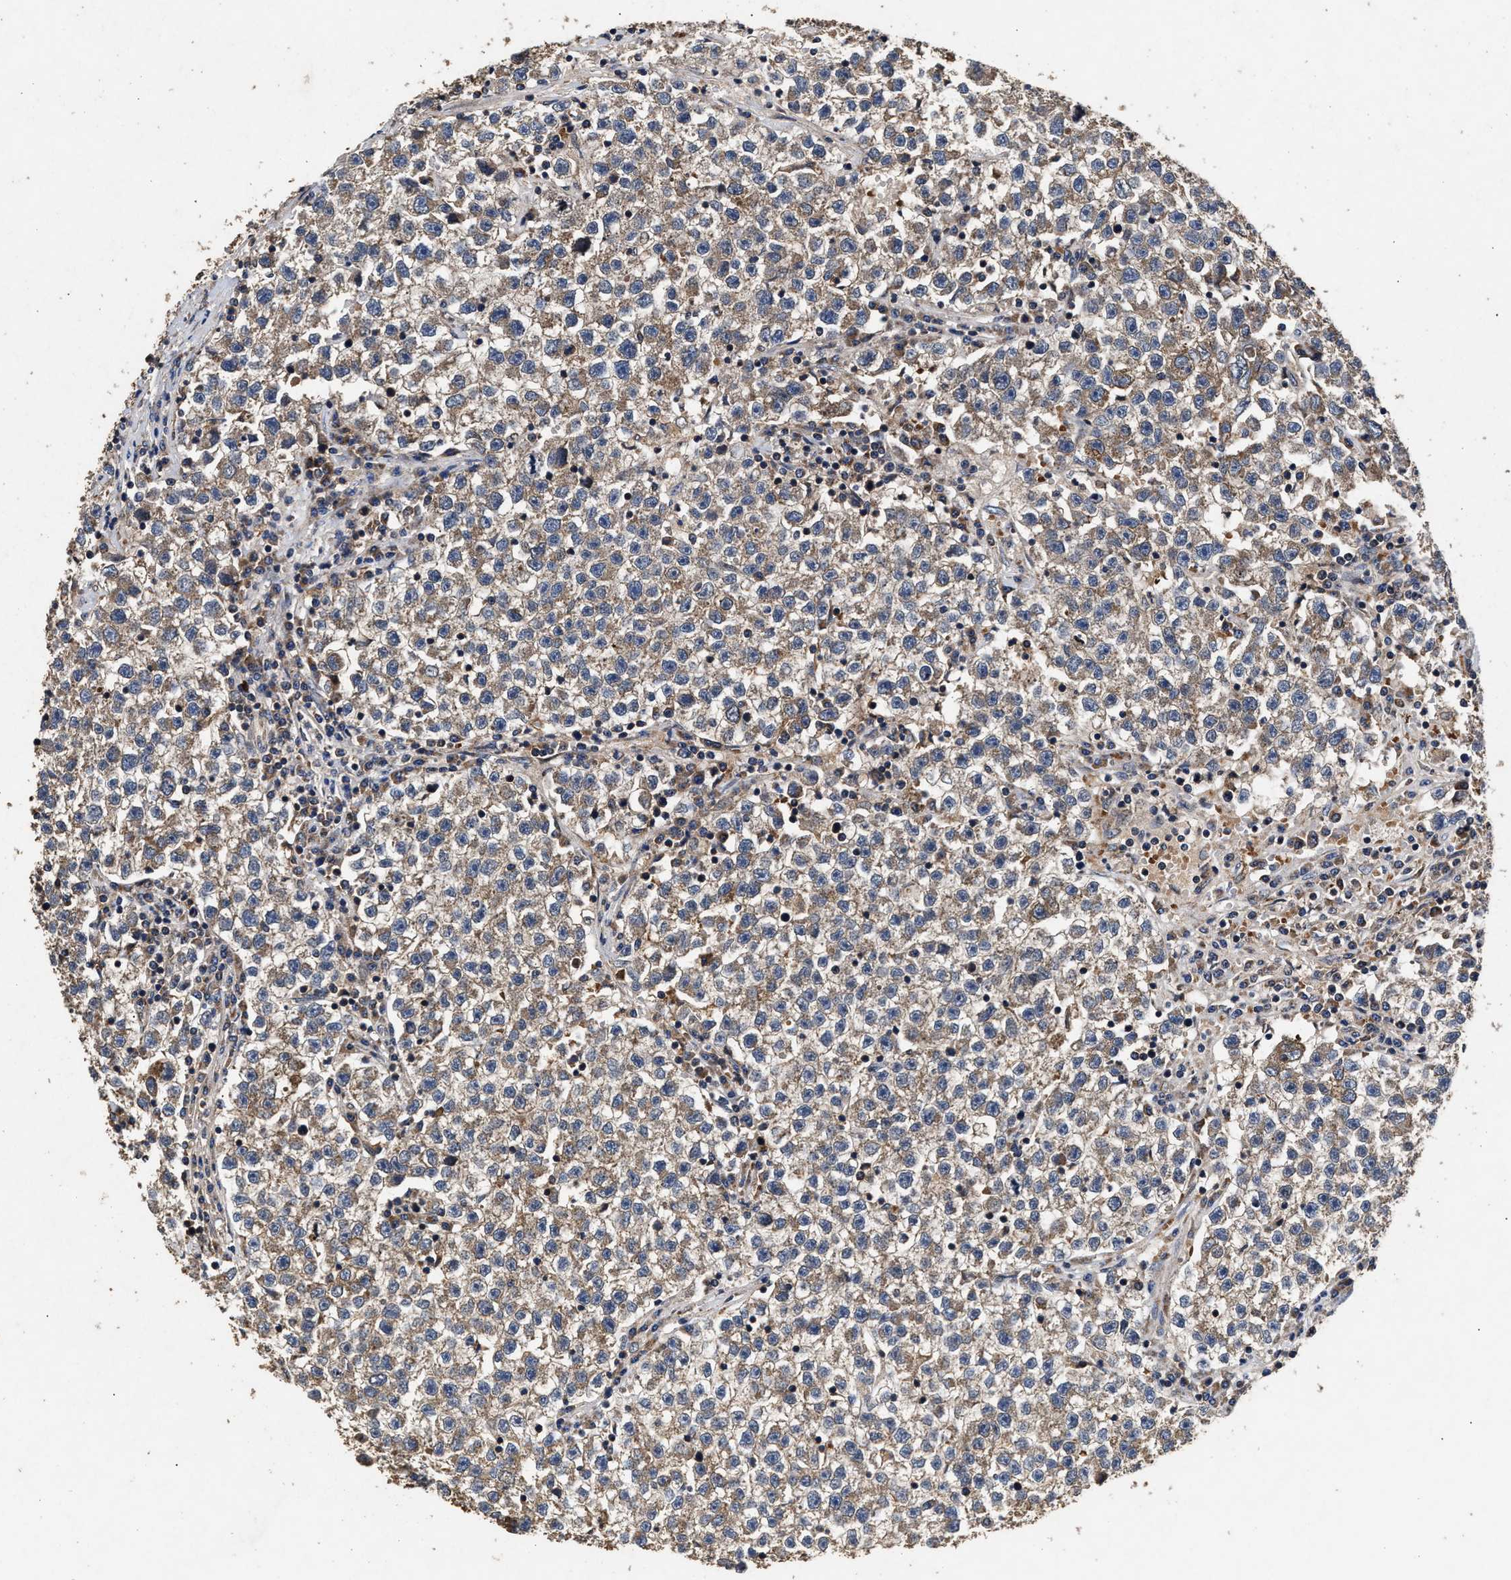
{"staining": {"intensity": "weak", "quantity": ">75%", "location": "cytoplasmic/membranous"}, "tissue": "testis cancer", "cell_type": "Tumor cells", "image_type": "cancer", "snomed": [{"axis": "morphology", "description": "Seminoma, NOS"}, {"axis": "topography", "description": "Testis"}], "caption": "A brown stain highlights weak cytoplasmic/membranous positivity of a protein in testis cancer tumor cells.", "gene": "NFKB2", "patient": {"sex": "male", "age": 22}}